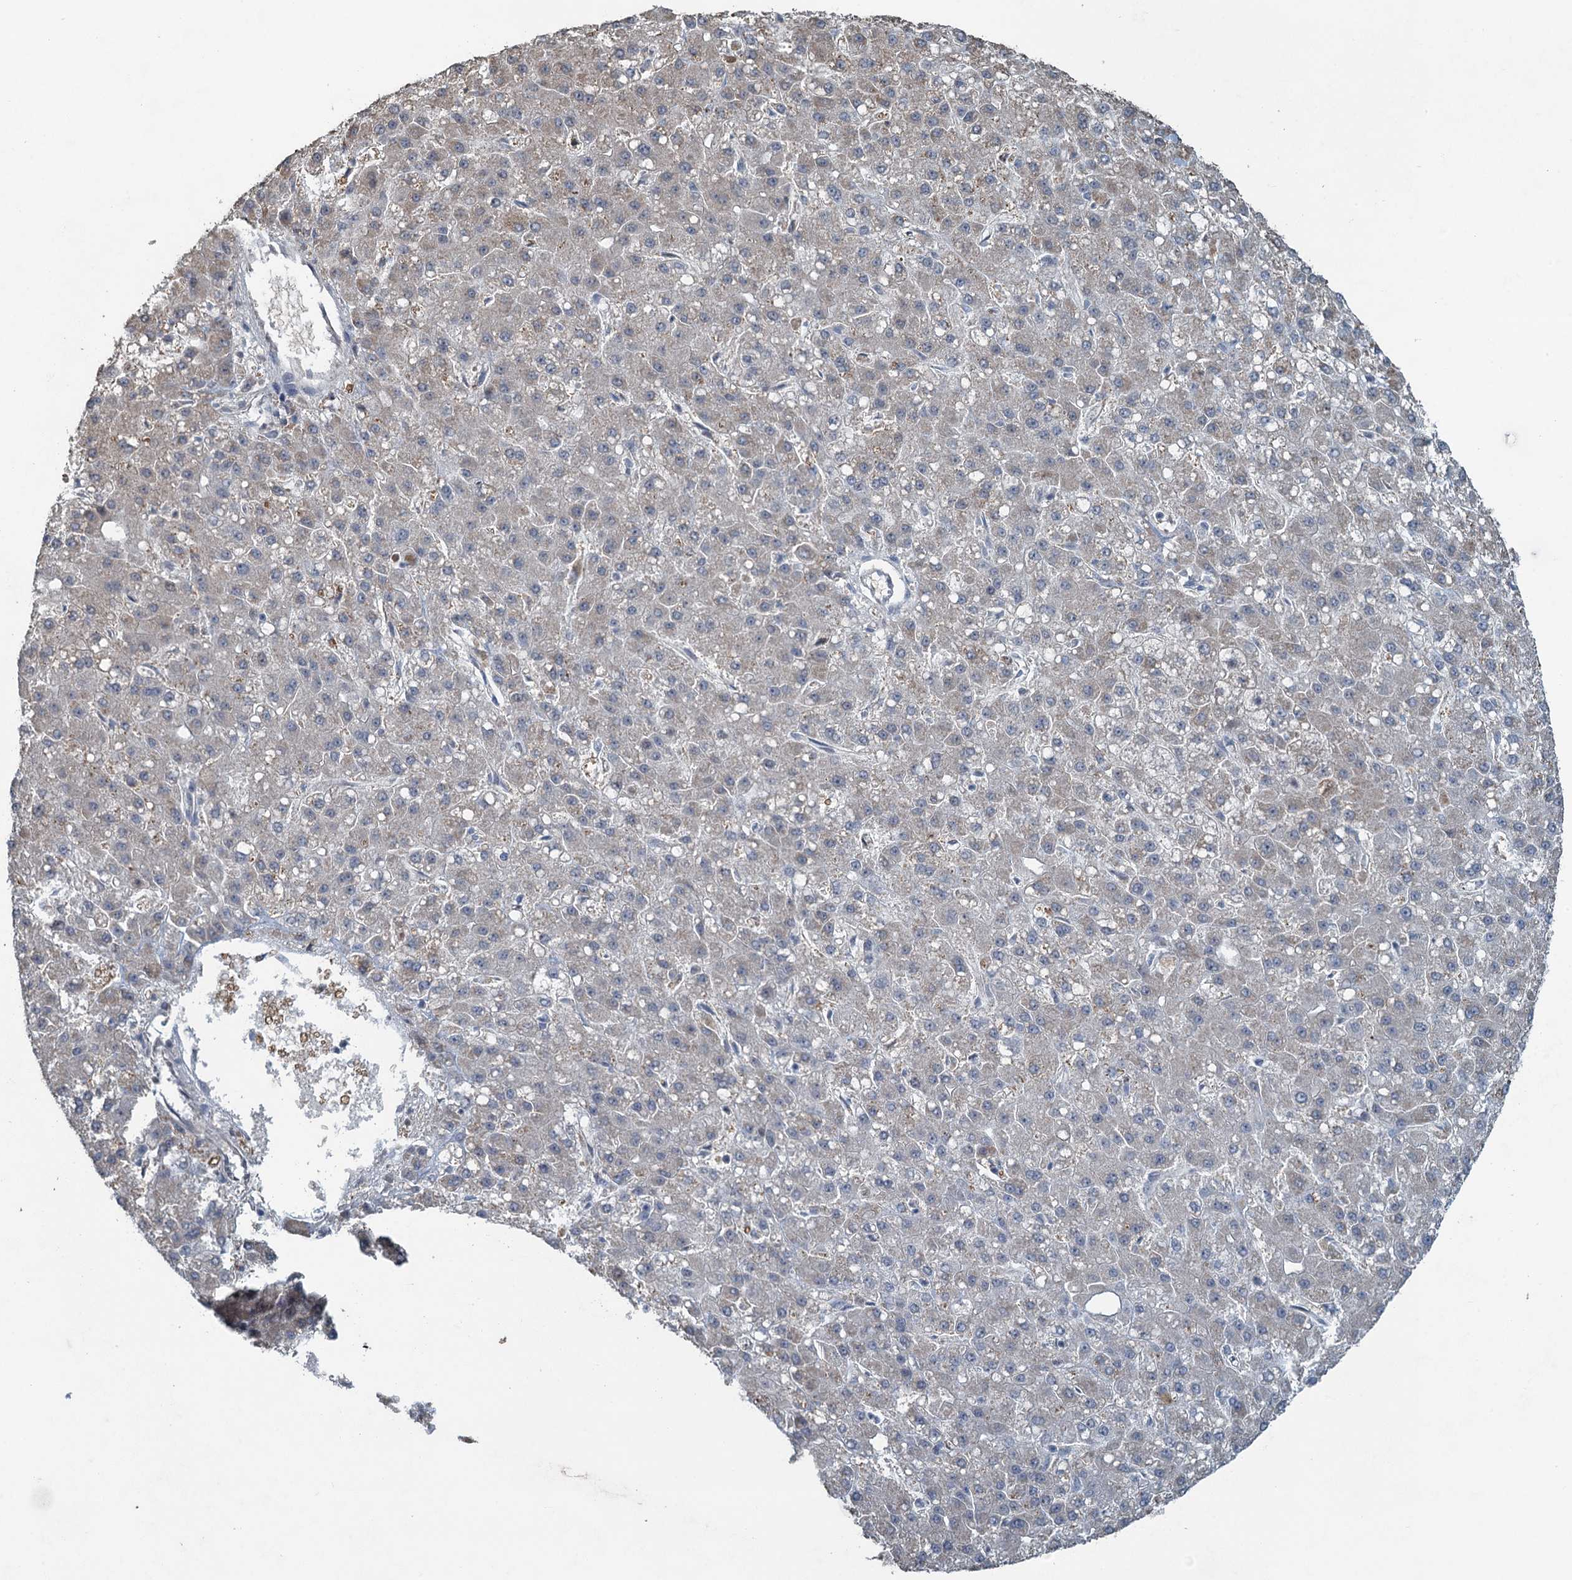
{"staining": {"intensity": "weak", "quantity": "<25%", "location": "cytoplasmic/membranous"}, "tissue": "liver cancer", "cell_type": "Tumor cells", "image_type": "cancer", "snomed": [{"axis": "morphology", "description": "Carcinoma, Hepatocellular, NOS"}, {"axis": "topography", "description": "Liver"}], "caption": "An image of liver hepatocellular carcinoma stained for a protein exhibits no brown staining in tumor cells.", "gene": "TEX35", "patient": {"sex": "male", "age": 67}}